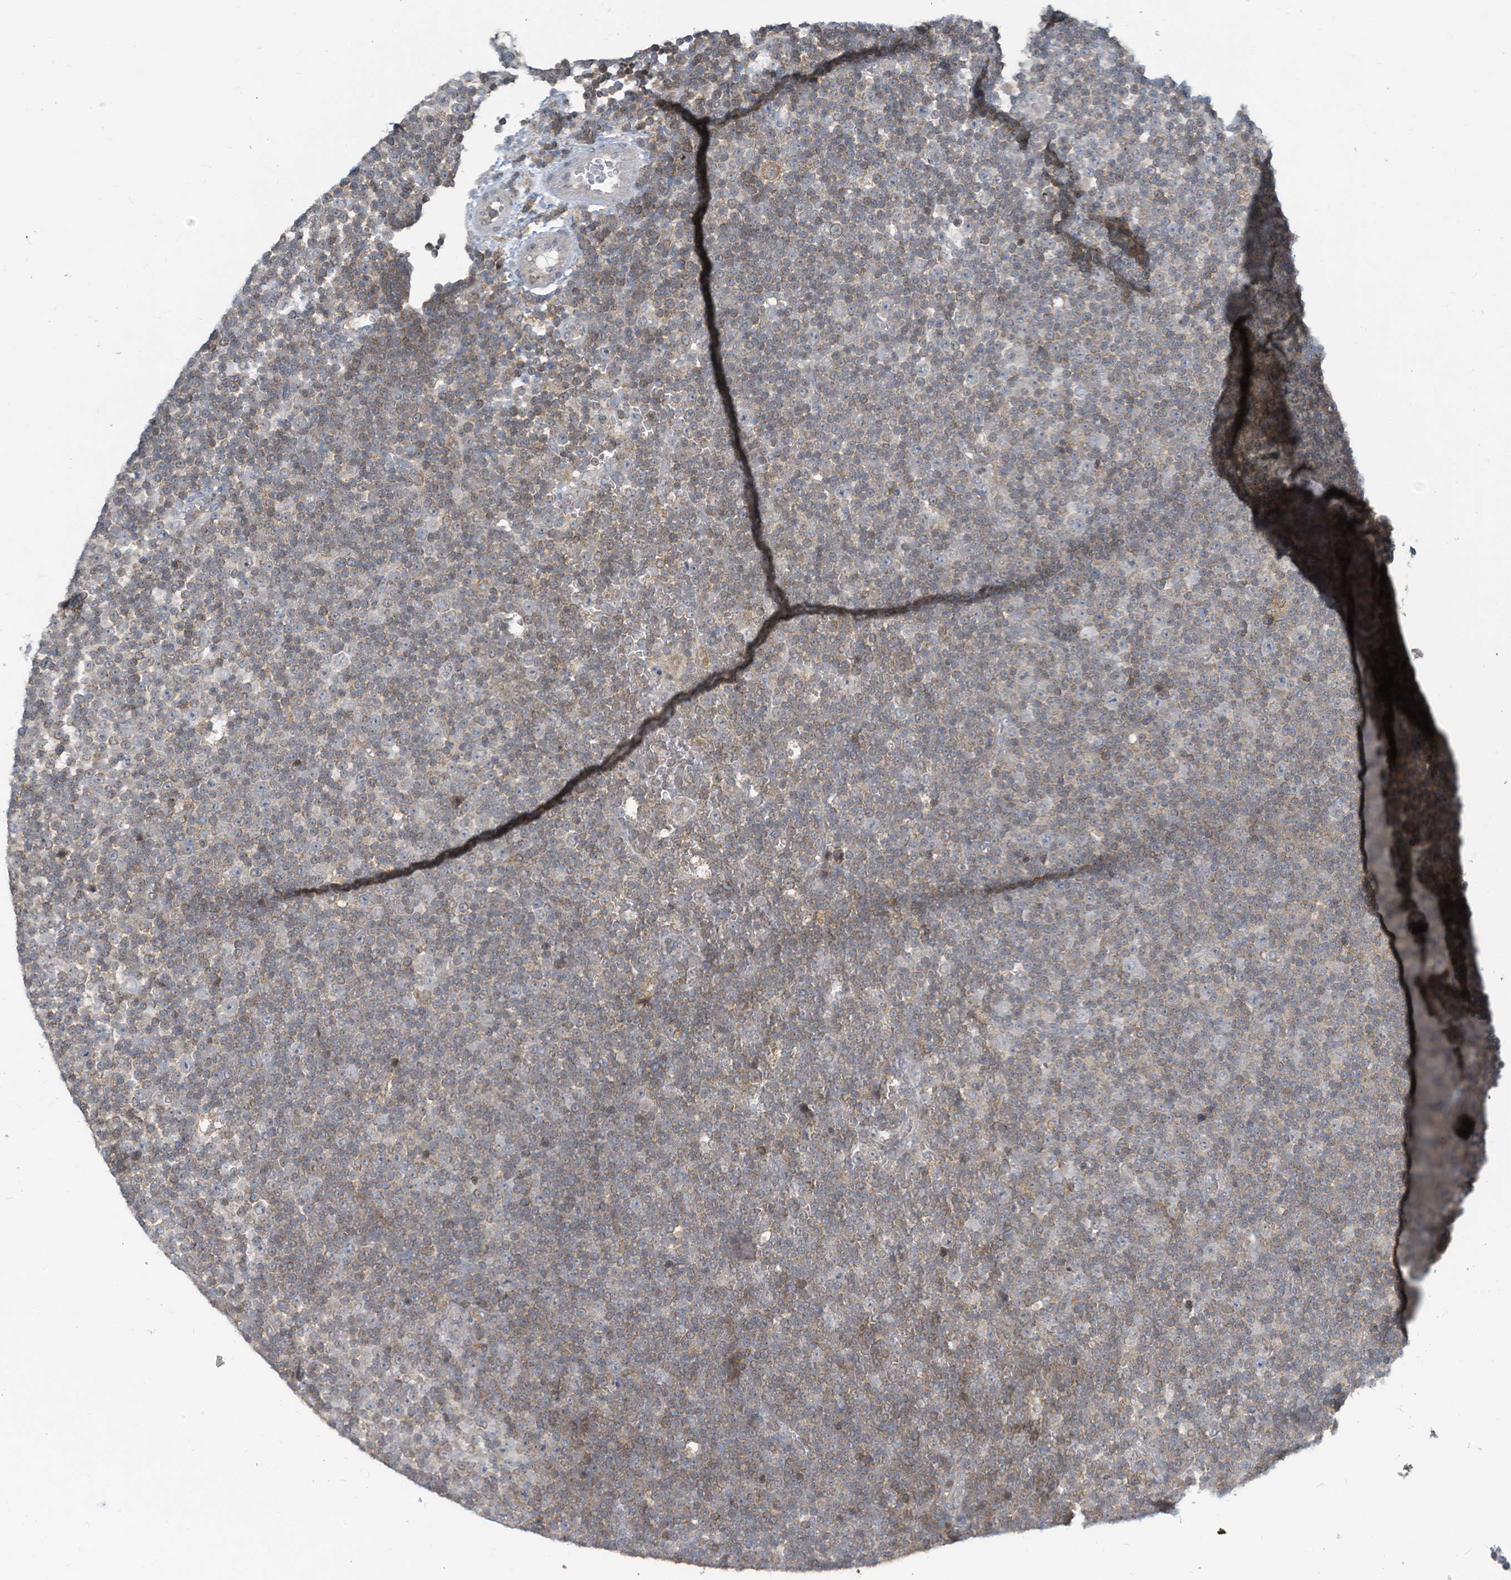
{"staining": {"intensity": "weak", "quantity": "25%-75%", "location": "cytoplasmic/membranous"}, "tissue": "lymphoma", "cell_type": "Tumor cells", "image_type": "cancer", "snomed": [{"axis": "morphology", "description": "Malignant lymphoma, non-Hodgkin's type, Low grade"}, {"axis": "topography", "description": "Lymph node"}], "caption": "Protein analysis of lymphoma tissue demonstrates weak cytoplasmic/membranous expression in approximately 25%-75% of tumor cells. Nuclei are stained in blue.", "gene": "PARVG", "patient": {"sex": "female", "age": 67}}